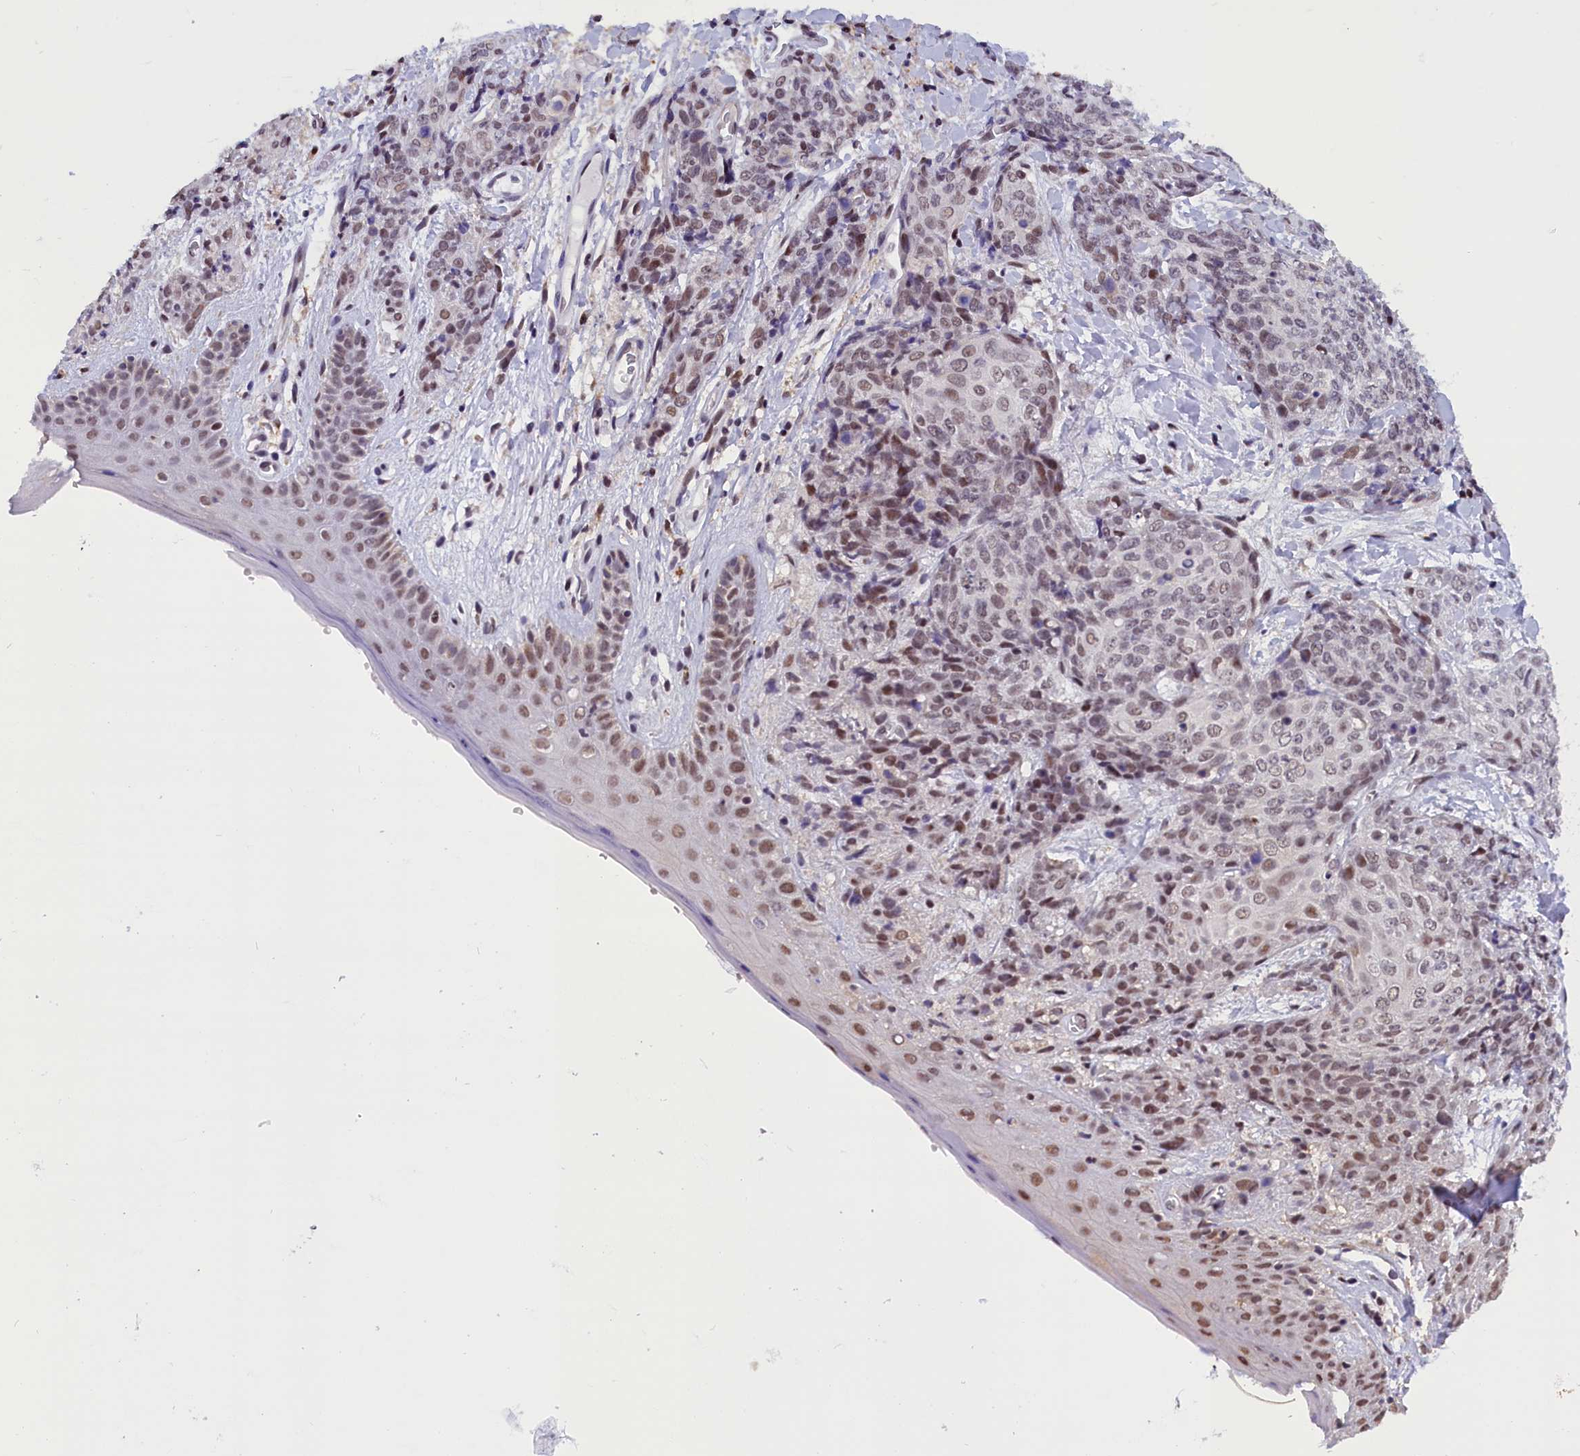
{"staining": {"intensity": "weak", "quantity": ">75%", "location": "nuclear"}, "tissue": "skin cancer", "cell_type": "Tumor cells", "image_type": "cancer", "snomed": [{"axis": "morphology", "description": "Squamous cell carcinoma, NOS"}, {"axis": "topography", "description": "Skin"}, {"axis": "topography", "description": "Vulva"}], "caption": "About >75% of tumor cells in human skin squamous cell carcinoma exhibit weak nuclear protein positivity as visualized by brown immunohistochemical staining.", "gene": "CDYL2", "patient": {"sex": "female", "age": 85}}